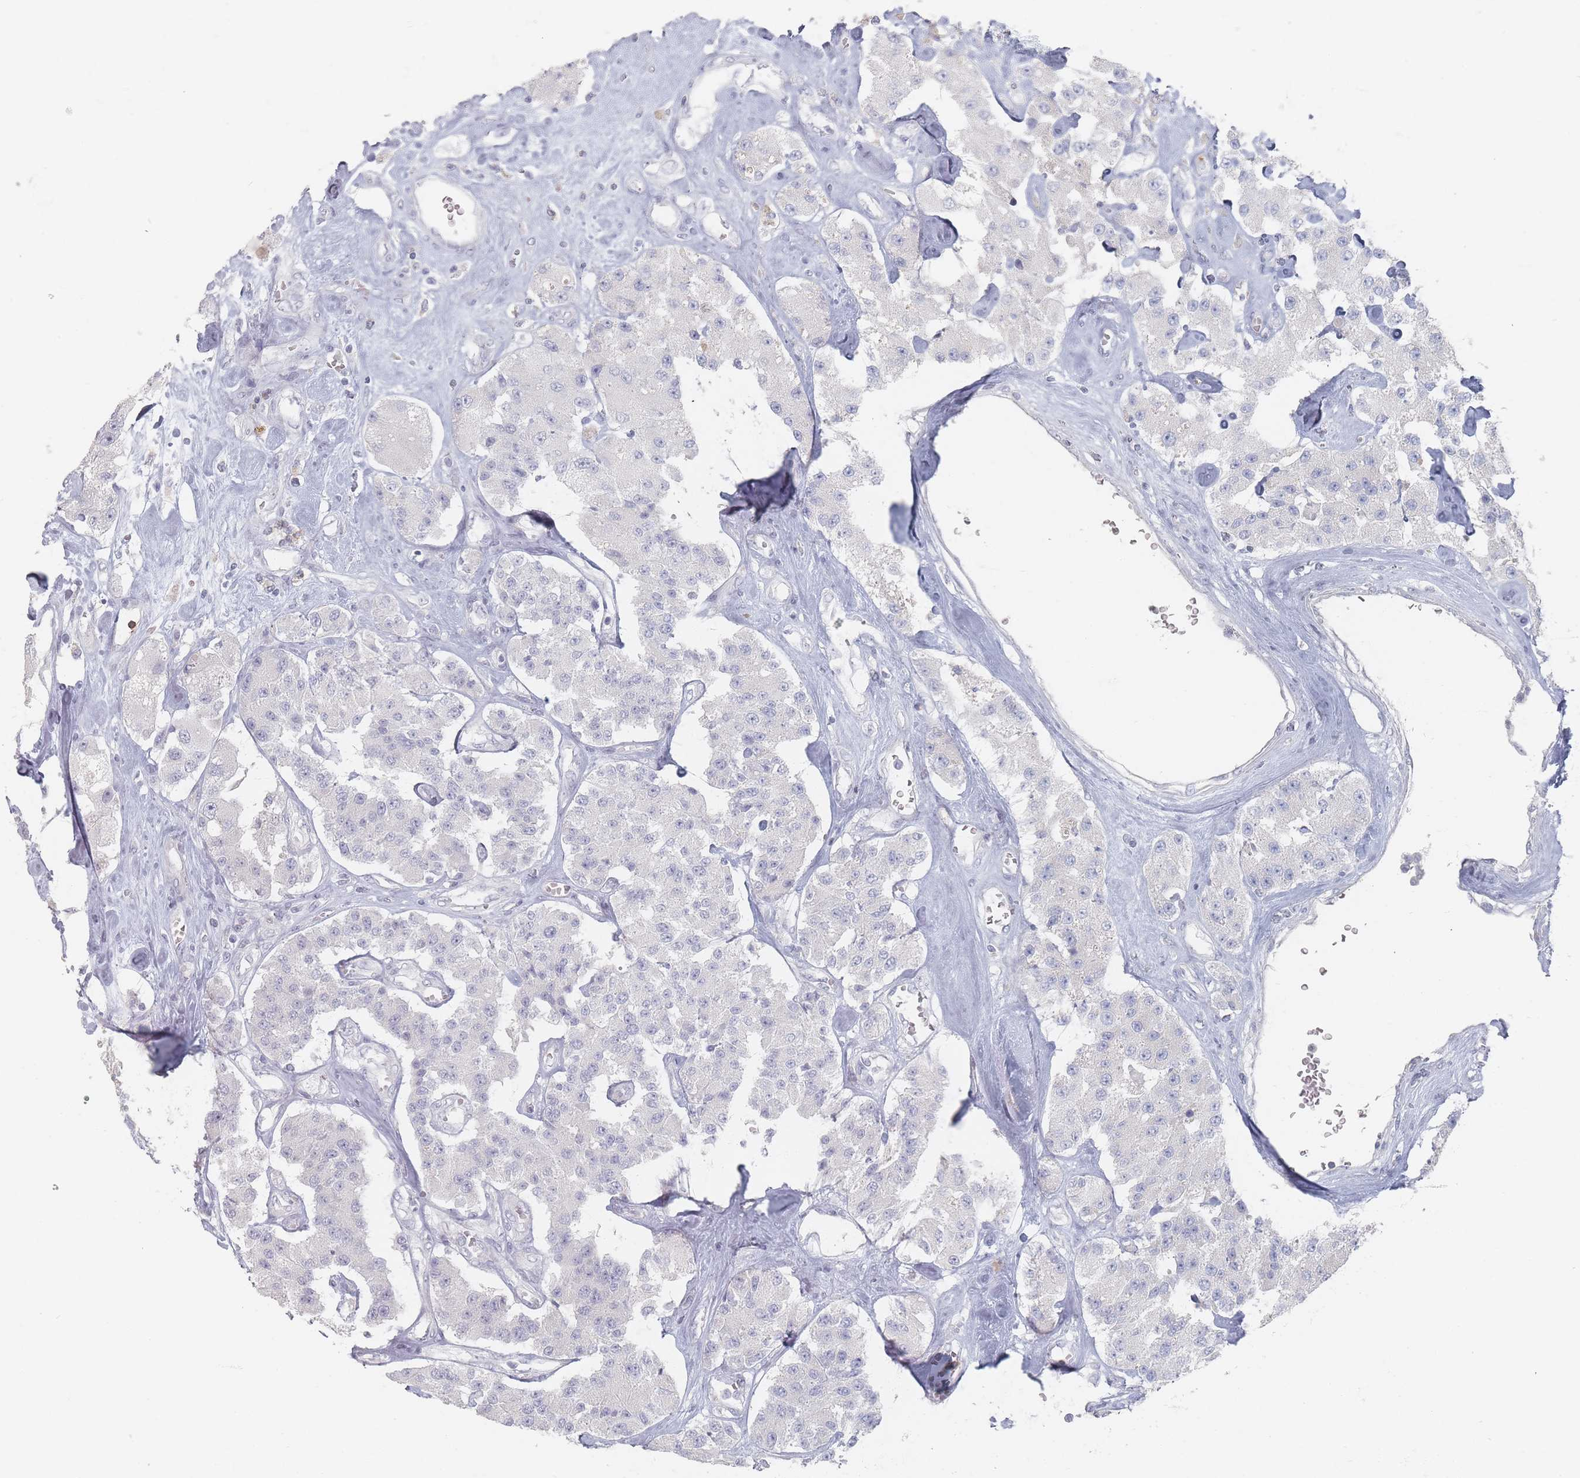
{"staining": {"intensity": "negative", "quantity": "none", "location": "none"}, "tissue": "carcinoid", "cell_type": "Tumor cells", "image_type": "cancer", "snomed": [{"axis": "morphology", "description": "Carcinoid, malignant, NOS"}, {"axis": "topography", "description": "Pancreas"}], "caption": "DAB (3,3'-diaminobenzidine) immunohistochemical staining of human carcinoid exhibits no significant expression in tumor cells.", "gene": "CD37", "patient": {"sex": "male", "age": 41}}